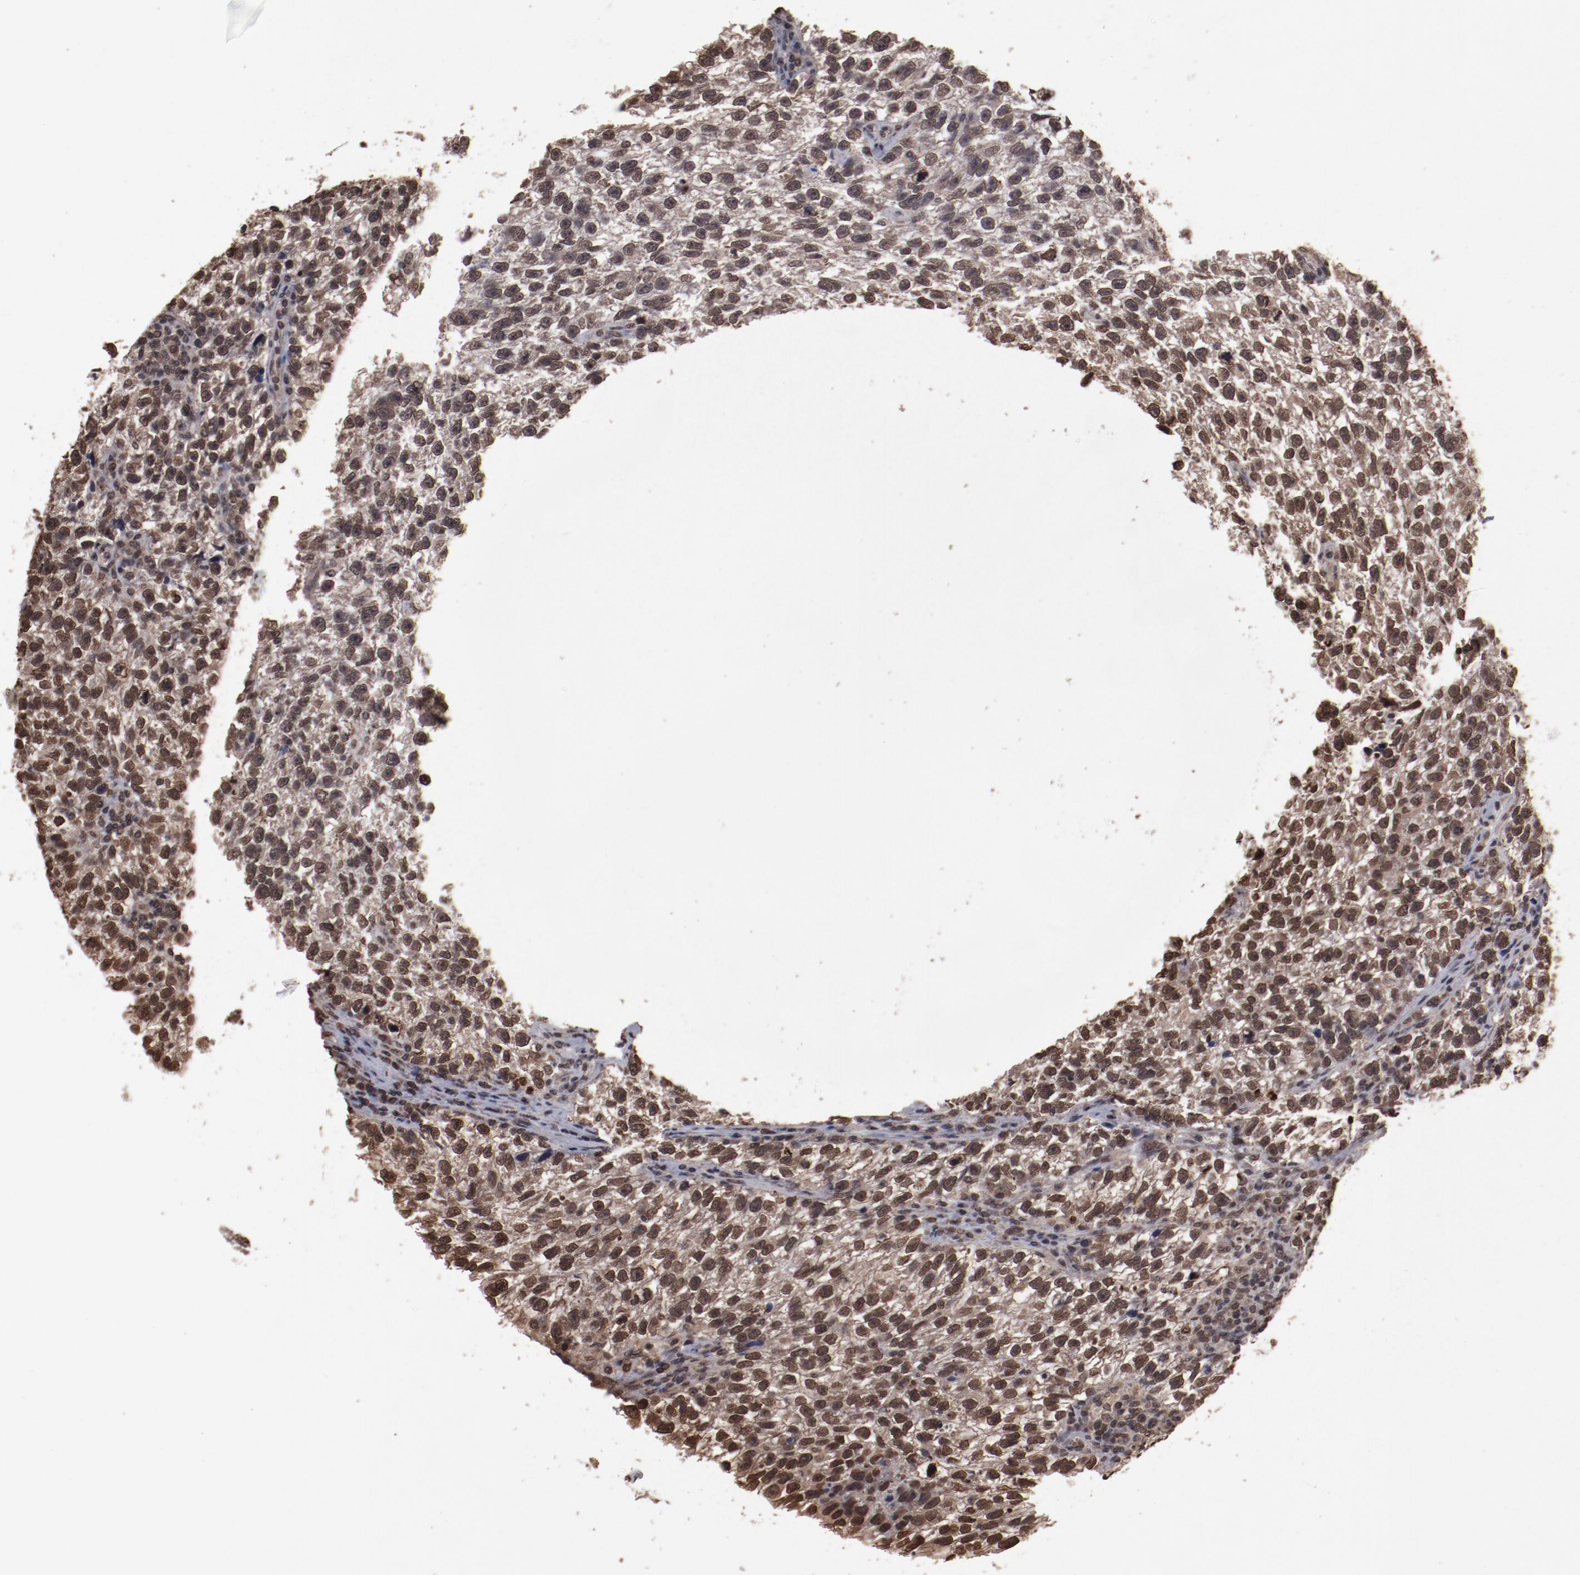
{"staining": {"intensity": "strong", "quantity": ">75%", "location": "nuclear"}, "tissue": "testis cancer", "cell_type": "Tumor cells", "image_type": "cancer", "snomed": [{"axis": "morphology", "description": "Seminoma, NOS"}, {"axis": "topography", "description": "Testis"}], "caption": "This image shows testis cancer (seminoma) stained with immunohistochemistry to label a protein in brown. The nuclear of tumor cells show strong positivity for the protein. Nuclei are counter-stained blue.", "gene": "AKT1", "patient": {"sex": "male", "age": 38}}